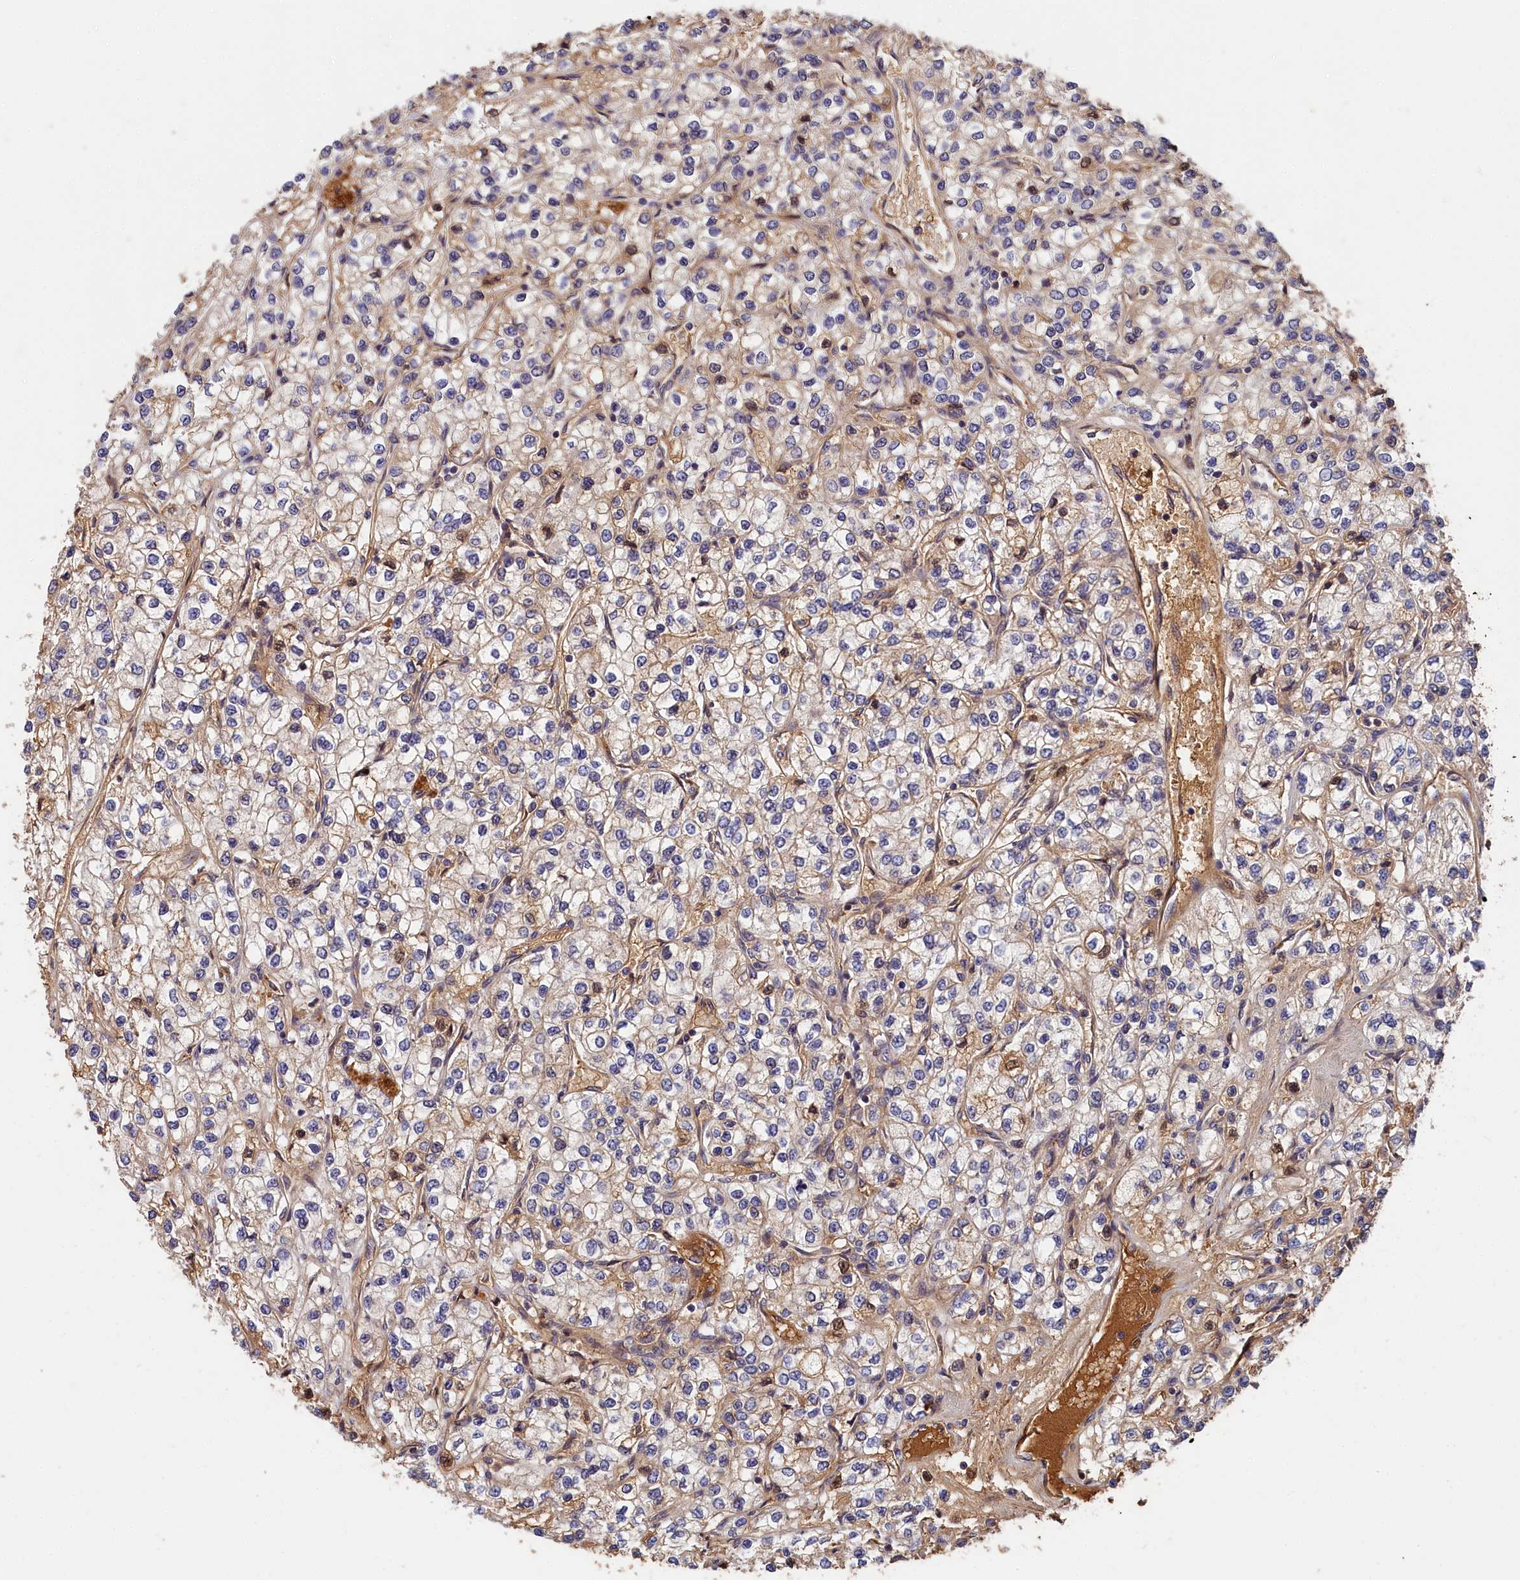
{"staining": {"intensity": "moderate", "quantity": "<25%", "location": "cytoplasmic/membranous"}, "tissue": "renal cancer", "cell_type": "Tumor cells", "image_type": "cancer", "snomed": [{"axis": "morphology", "description": "Adenocarcinoma, NOS"}, {"axis": "topography", "description": "Kidney"}], "caption": "Brown immunohistochemical staining in renal adenocarcinoma shows moderate cytoplasmic/membranous staining in about <25% of tumor cells. The protein of interest is shown in brown color, while the nuclei are stained blue.", "gene": "ITIH1", "patient": {"sex": "male", "age": 80}}